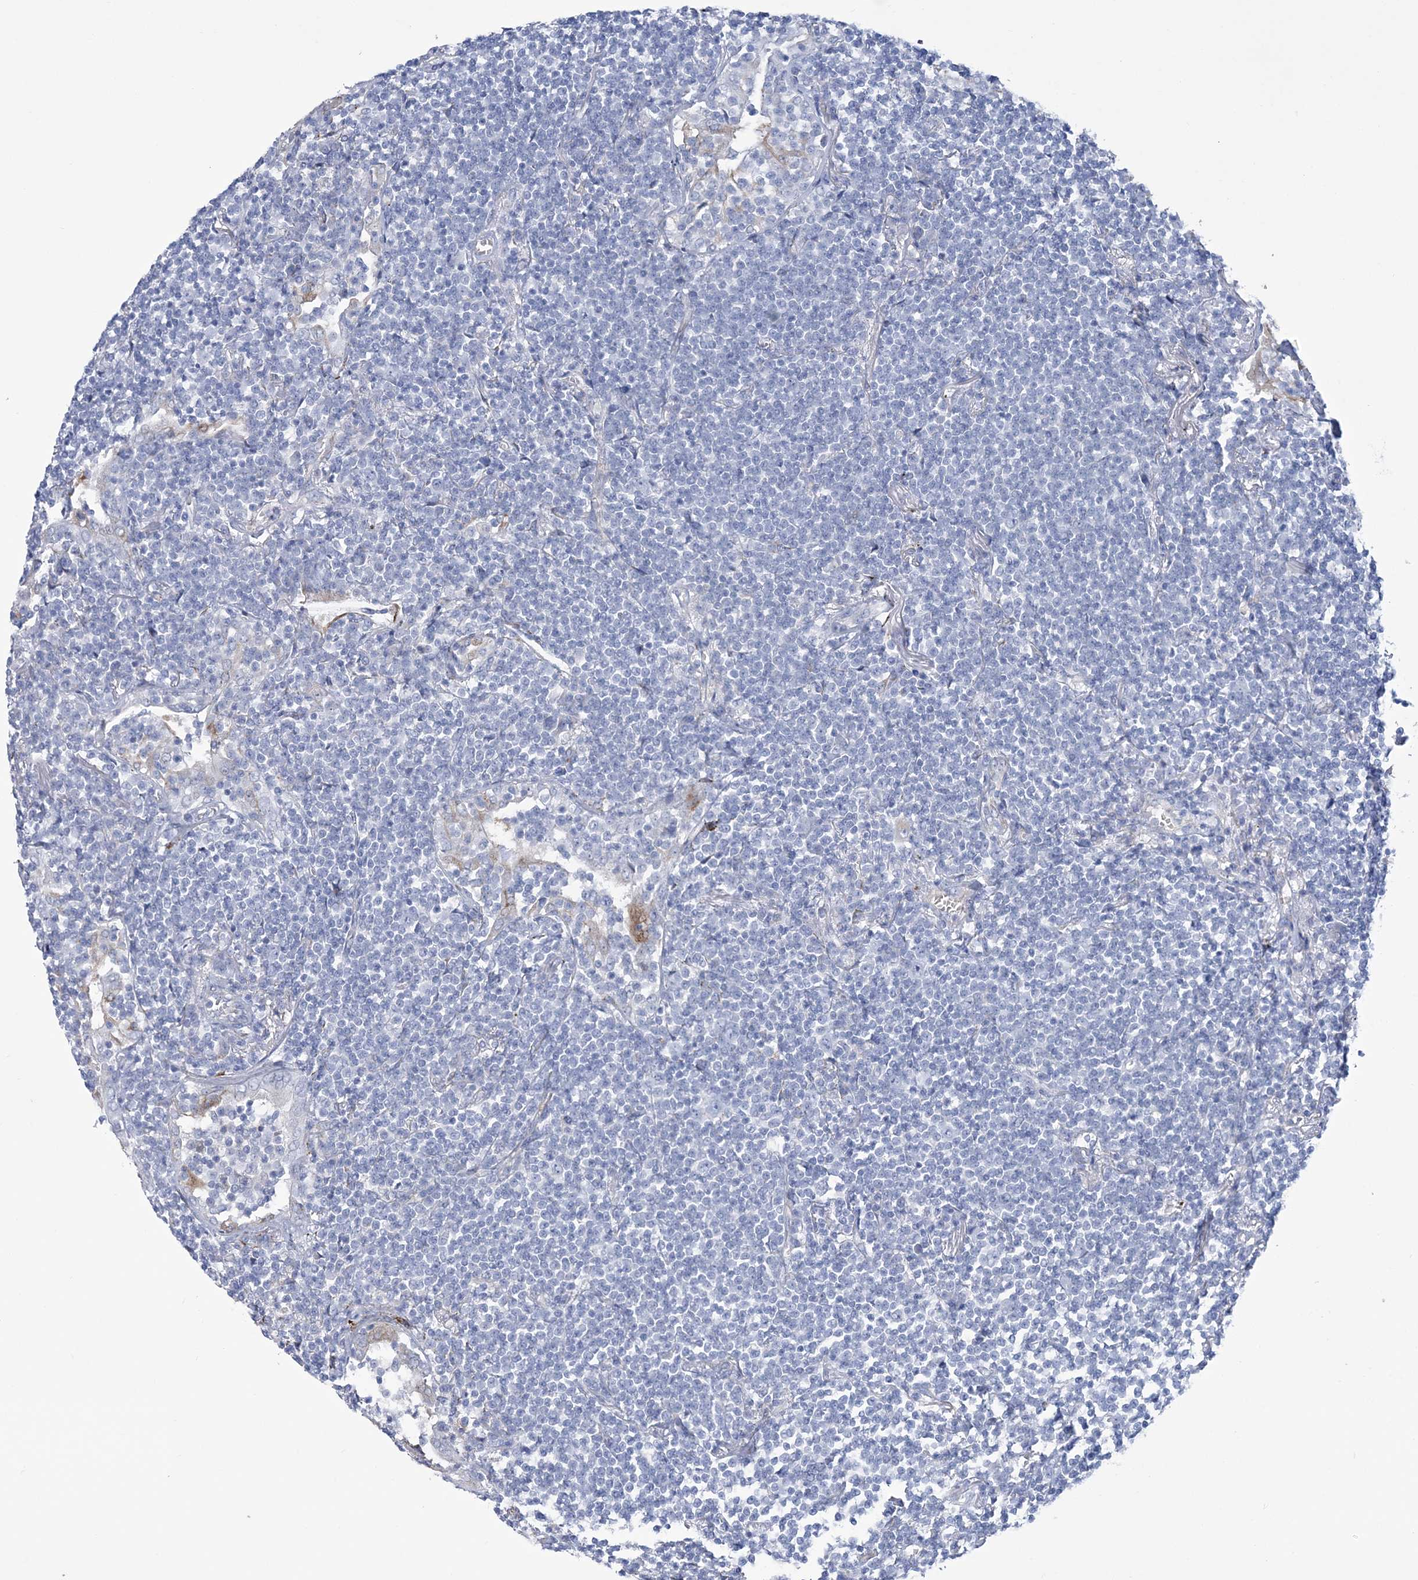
{"staining": {"intensity": "negative", "quantity": "none", "location": "none"}, "tissue": "lymphoma", "cell_type": "Tumor cells", "image_type": "cancer", "snomed": [{"axis": "morphology", "description": "Malignant lymphoma, non-Hodgkin's type, Low grade"}, {"axis": "topography", "description": "Lung"}], "caption": "A high-resolution histopathology image shows immunohistochemistry (IHC) staining of malignant lymphoma, non-Hodgkin's type (low-grade), which demonstrates no significant positivity in tumor cells.", "gene": "RAB11FIP5", "patient": {"sex": "female", "age": 71}}